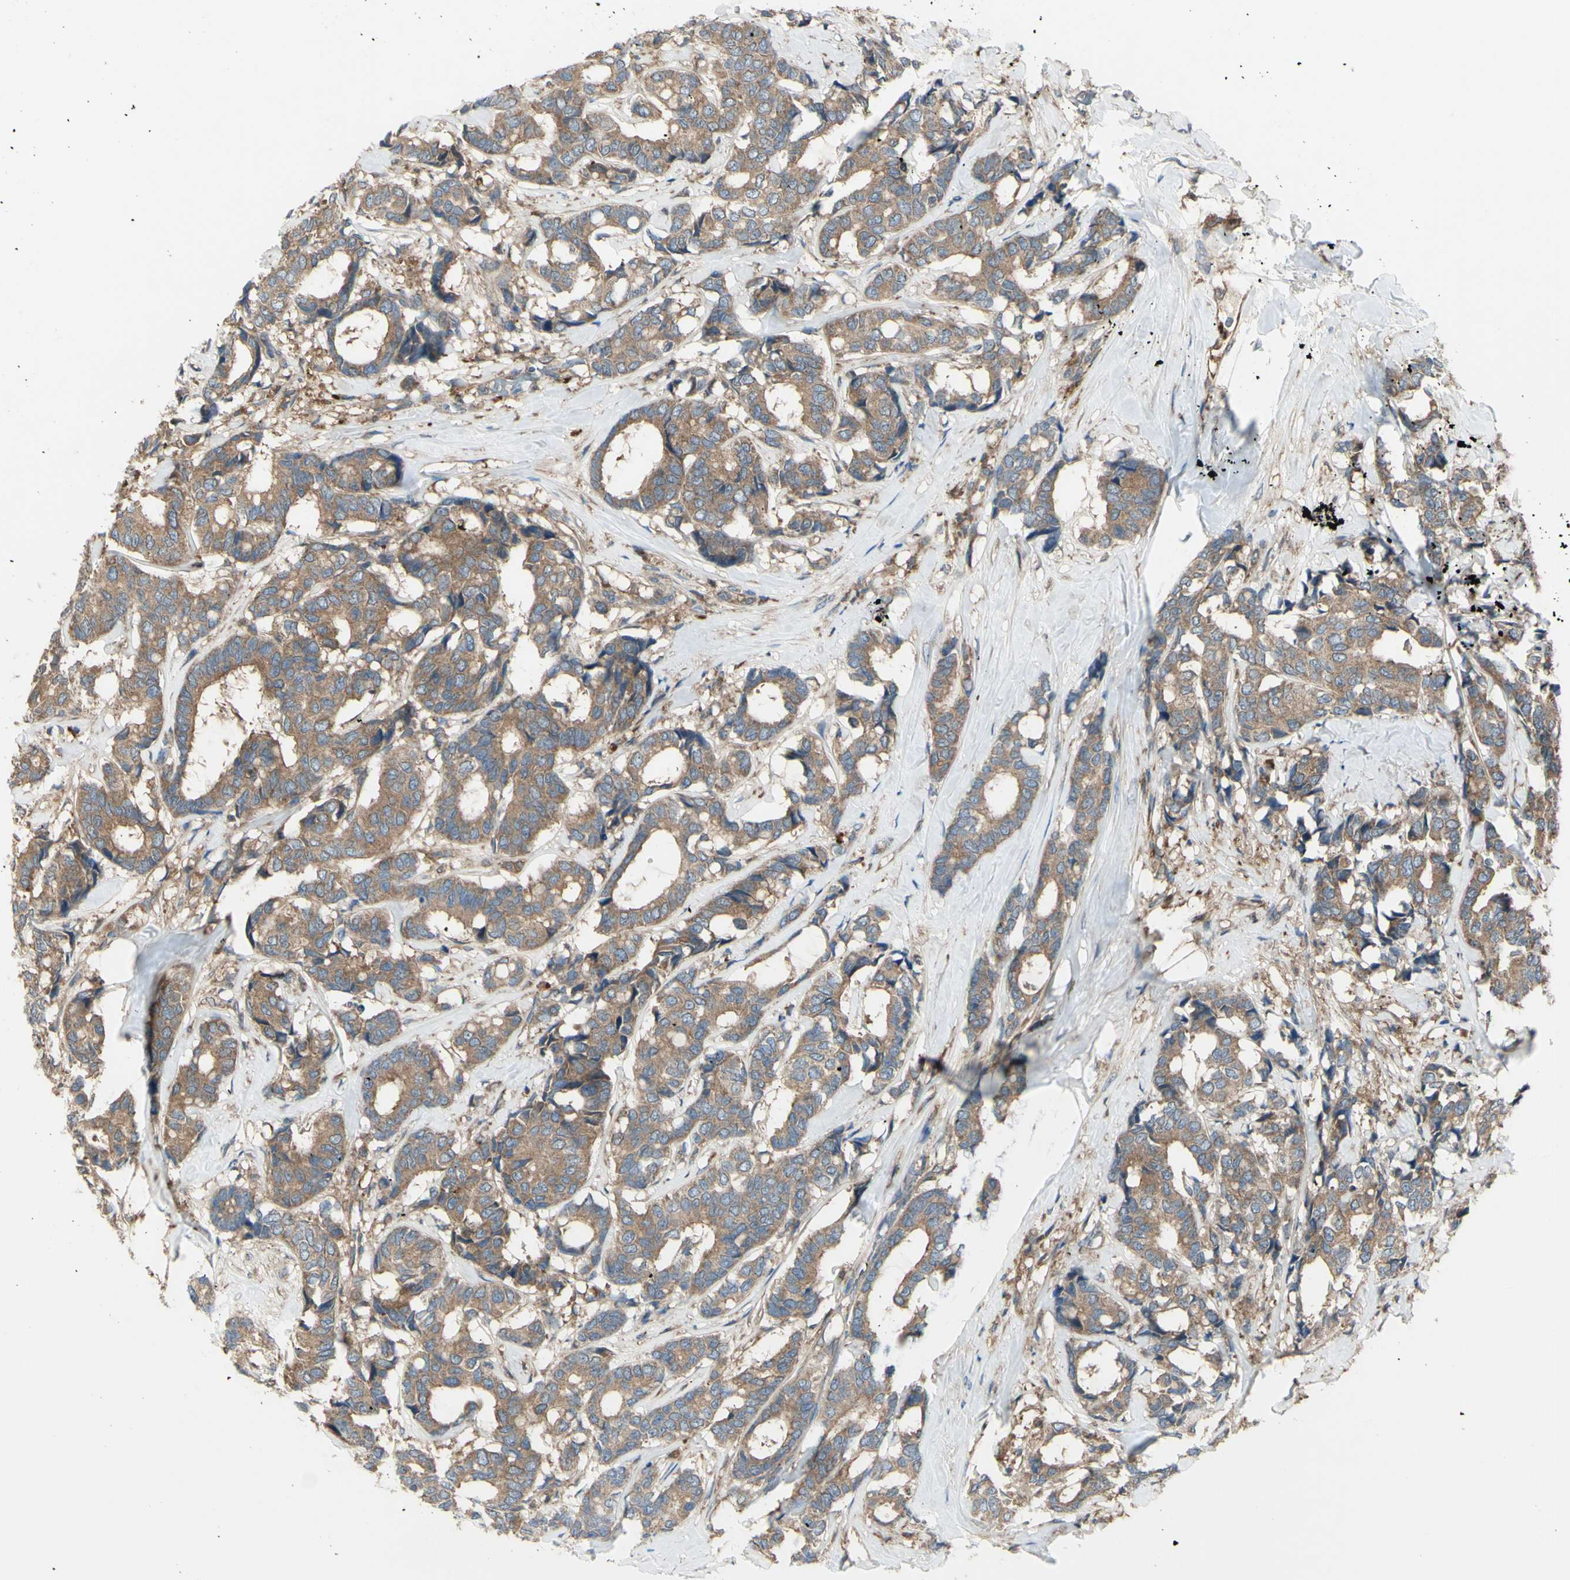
{"staining": {"intensity": "moderate", "quantity": ">75%", "location": "cytoplasmic/membranous"}, "tissue": "breast cancer", "cell_type": "Tumor cells", "image_type": "cancer", "snomed": [{"axis": "morphology", "description": "Duct carcinoma"}, {"axis": "topography", "description": "Breast"}], "caption": "An image showing moderate cytoplasmic/membranous positivity in about >75% of tumor cells in breast cancer, as visualized by brown immunohistochemical staining.", "gene": "IGSF9B", "patient": {"sex": "female", "age": 87}}